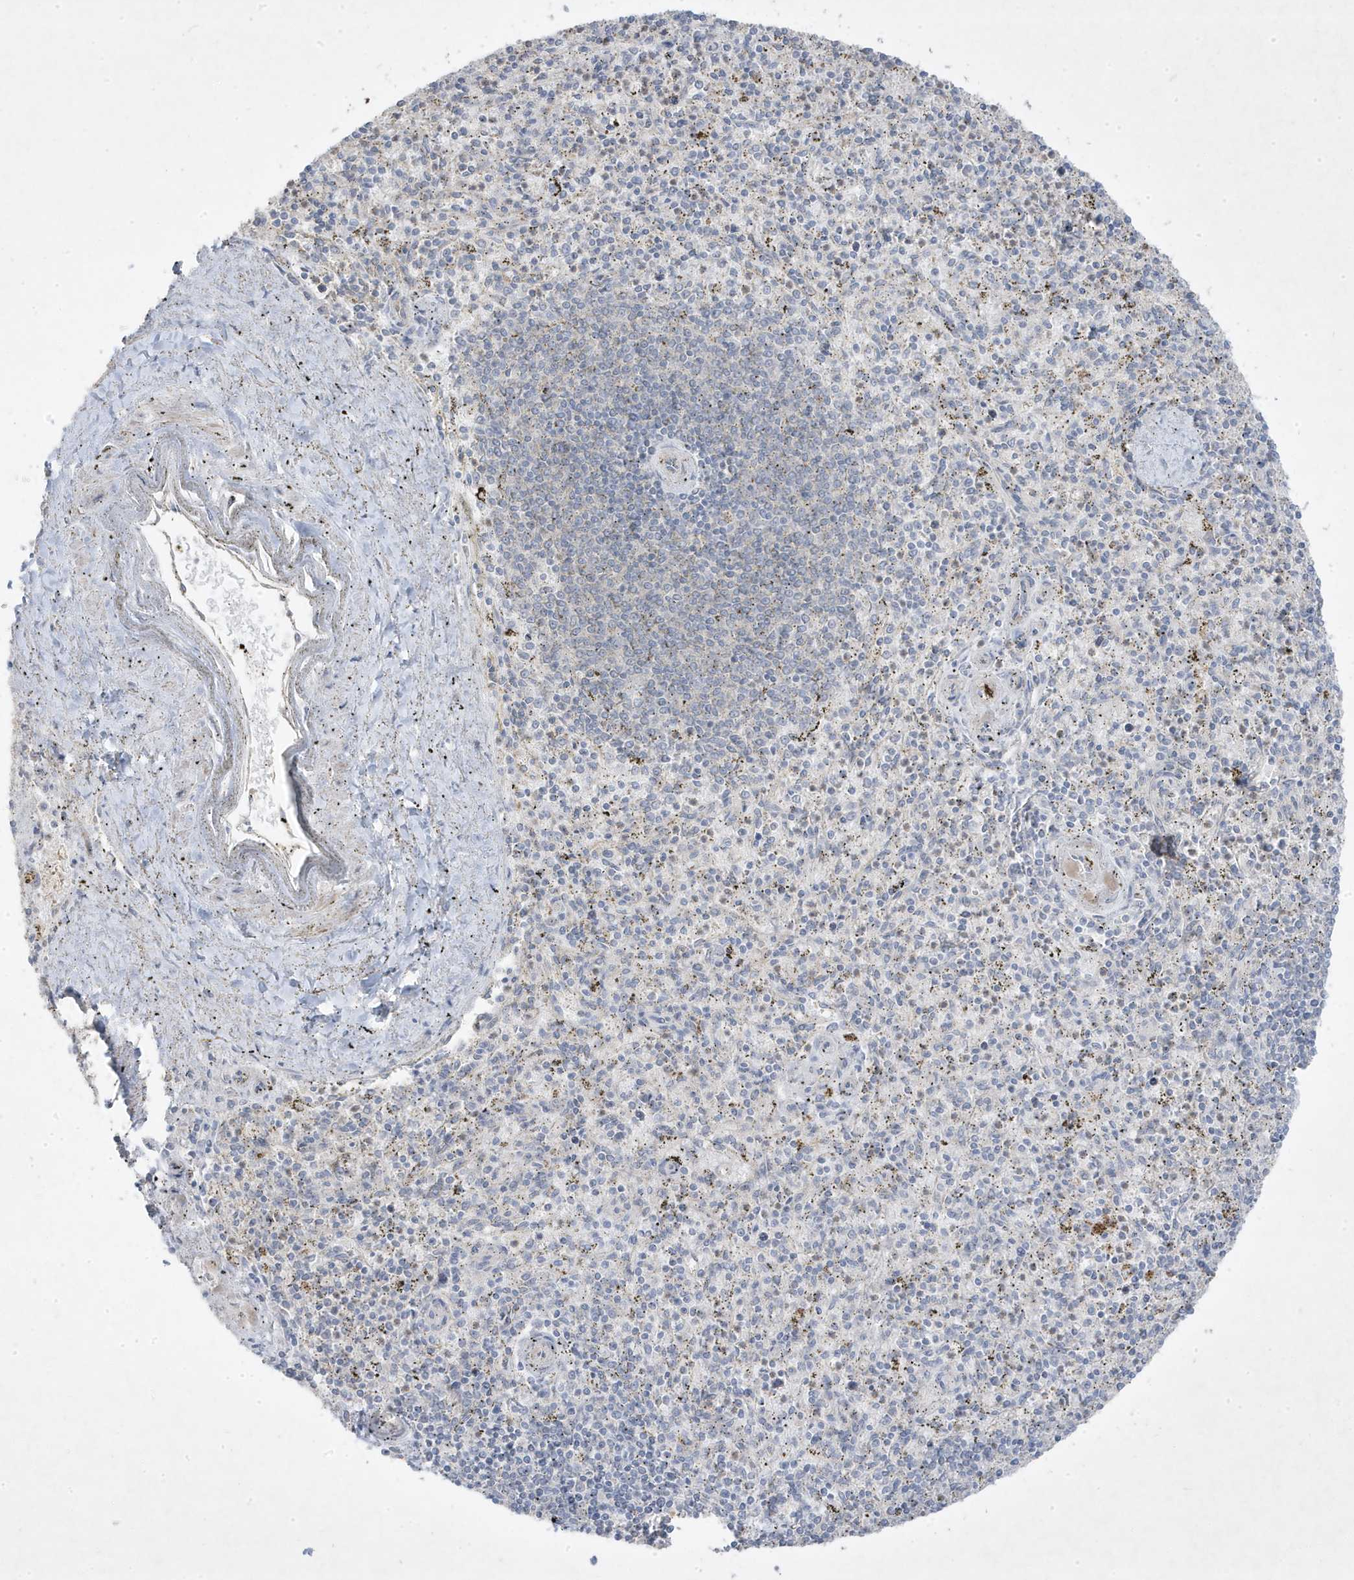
{"staining": {"intensity": "negative", "quantity": "none", "location": "none"}, "tissue": "spleen", "cell_type": "Cells in red pulp", "image_type": "normal", "snomed": [{"axis": "morphology", "description": "Normal tissue, NOS"}, {"axis": "topography", "description": "Spleen"}], "caption": "Immunohistochemistry (IHC) photomicrograph of benign spleen stained for a protein (brown), which reveals no expression in cells in red pulp. (IHC, brightfield microscopy, high magnification).", "gene": "RGL4", "patient": {"sex": "male", "age": 72}}